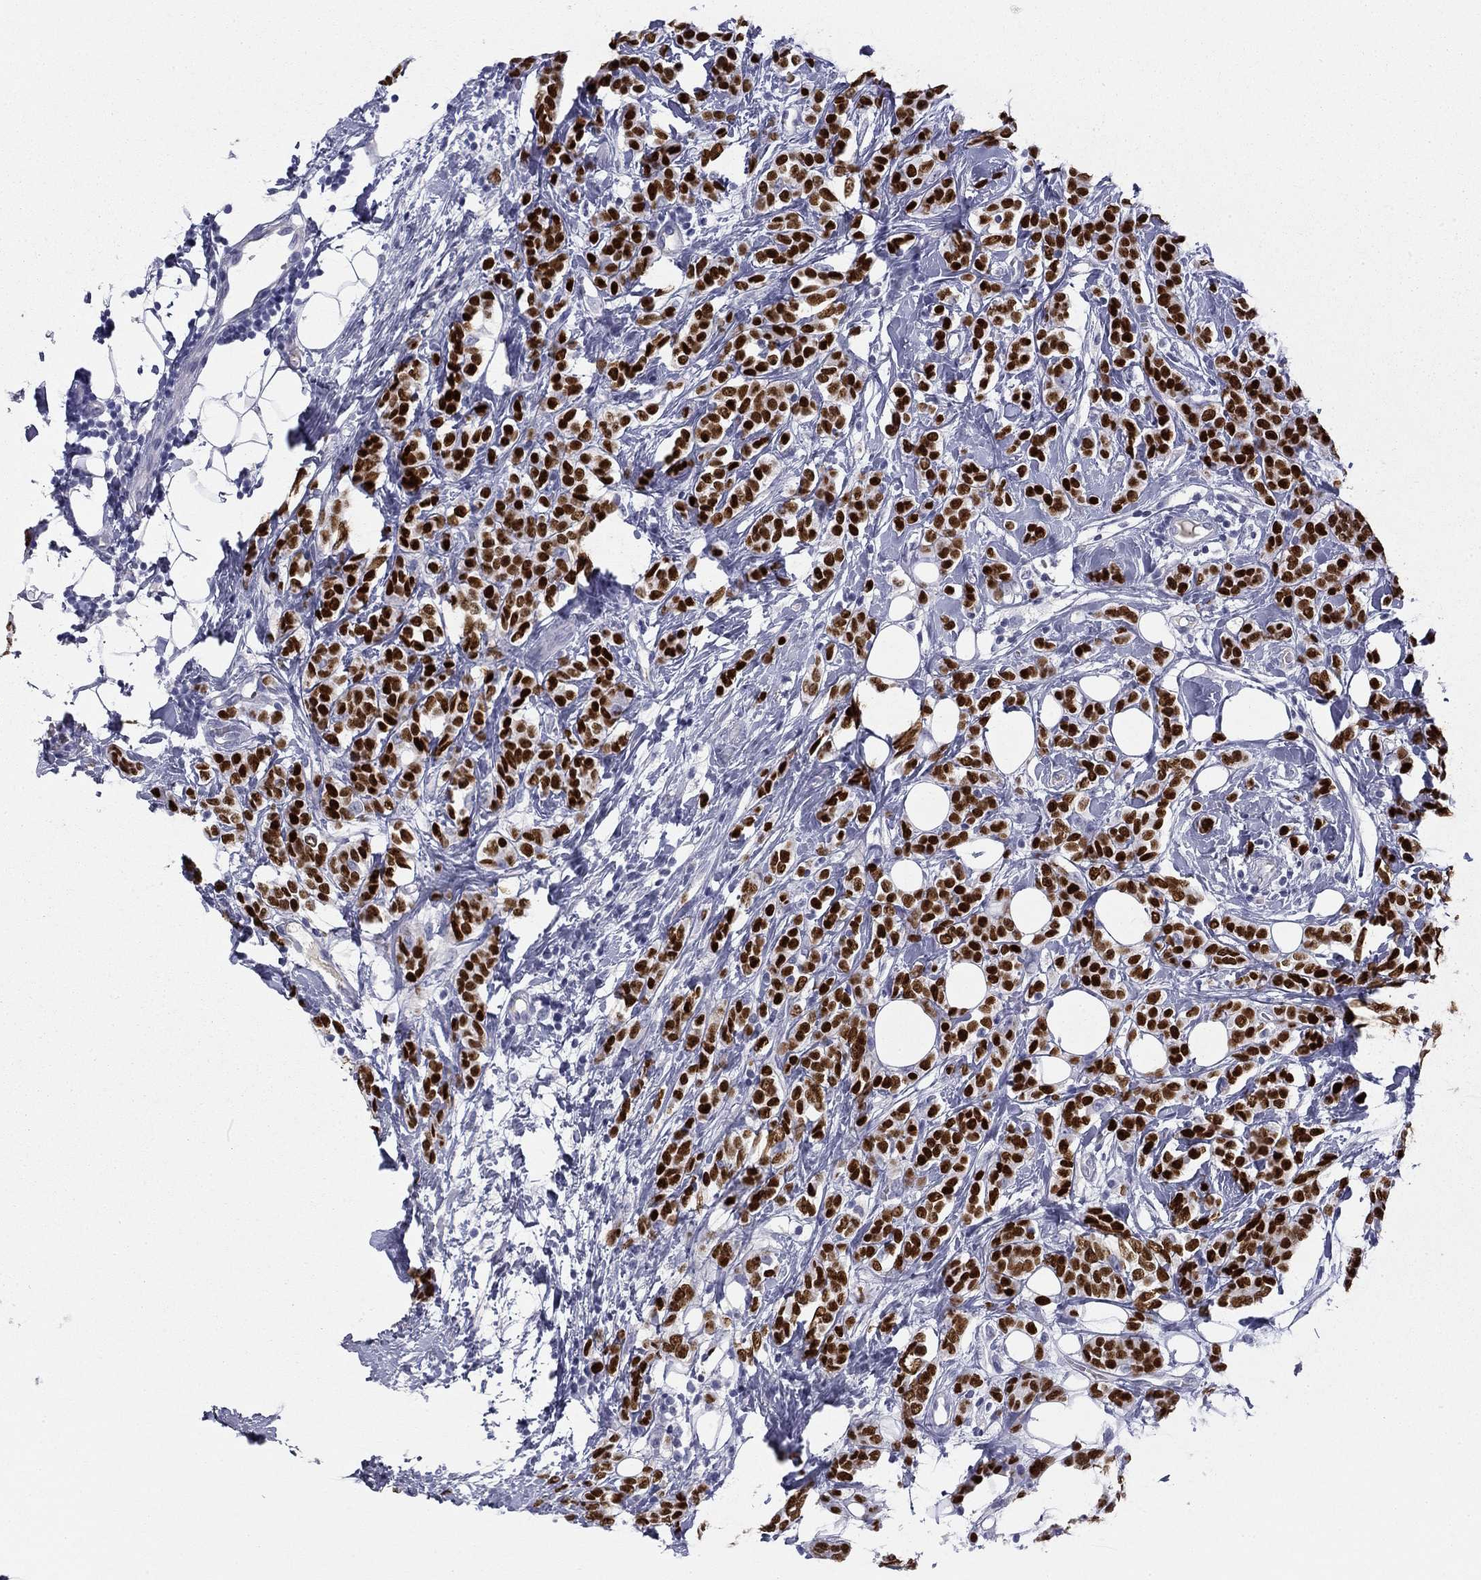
{"staining": {"intensity": "strong", "quantity": ">75%", "location": "nuclear"}, "tissue": "breast cancer", "cell_type": "Tumor cells", "image_type": "cancer", "snomed": [{"axis": "morphology", "description": "Lobular carcinoma"}, {"axis": "topography", "description": "Breast"}], "caption": "Strong nuclear protein expression is identified in about >75% of tumor cells in breast lobular carcinoma. (DAB (3,3'-diaminobenzidine) IHC, brown staining for protein, blue staining for nuclei).", "gene": "TFAP2B", "patient": {"sex": "female", "age": 49}}